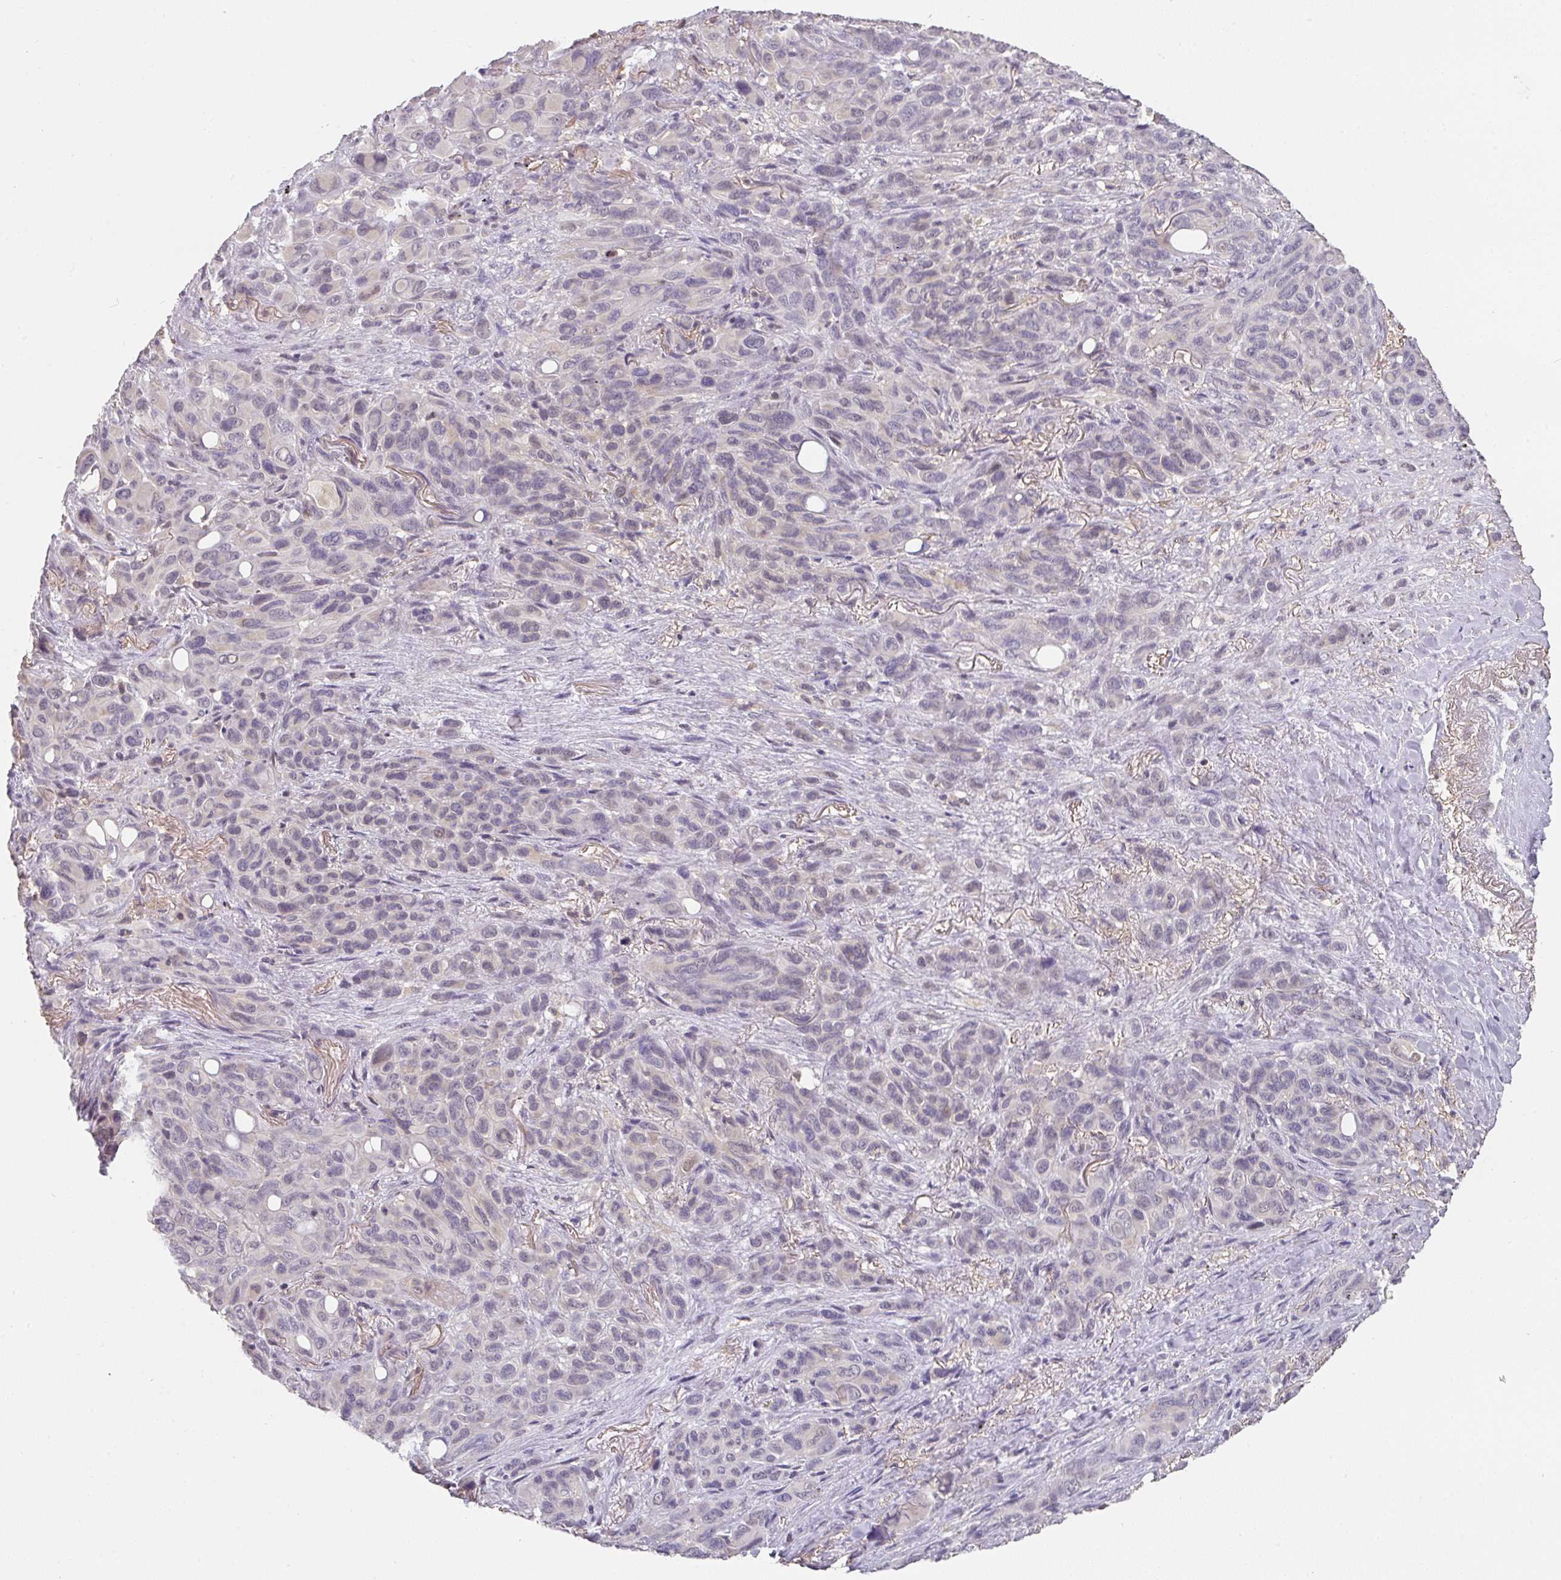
{"staining": {"intensity": "negative", "quantity": "none", "location": "none"}, "tissue": "melanoma", "cell_type": "Tumor cells", "image_type": "cancer", "snomed": [{"axis": "morphology", "description": "Malignant melanoma, Metastatic site"}, {"axis": "topography", "description": "Lung"}], "caption": "Tumor cells are negative for protein expression in human melanoma.", "gene": "FOXN4", "patient": {"sex": "male", "age": 48}}